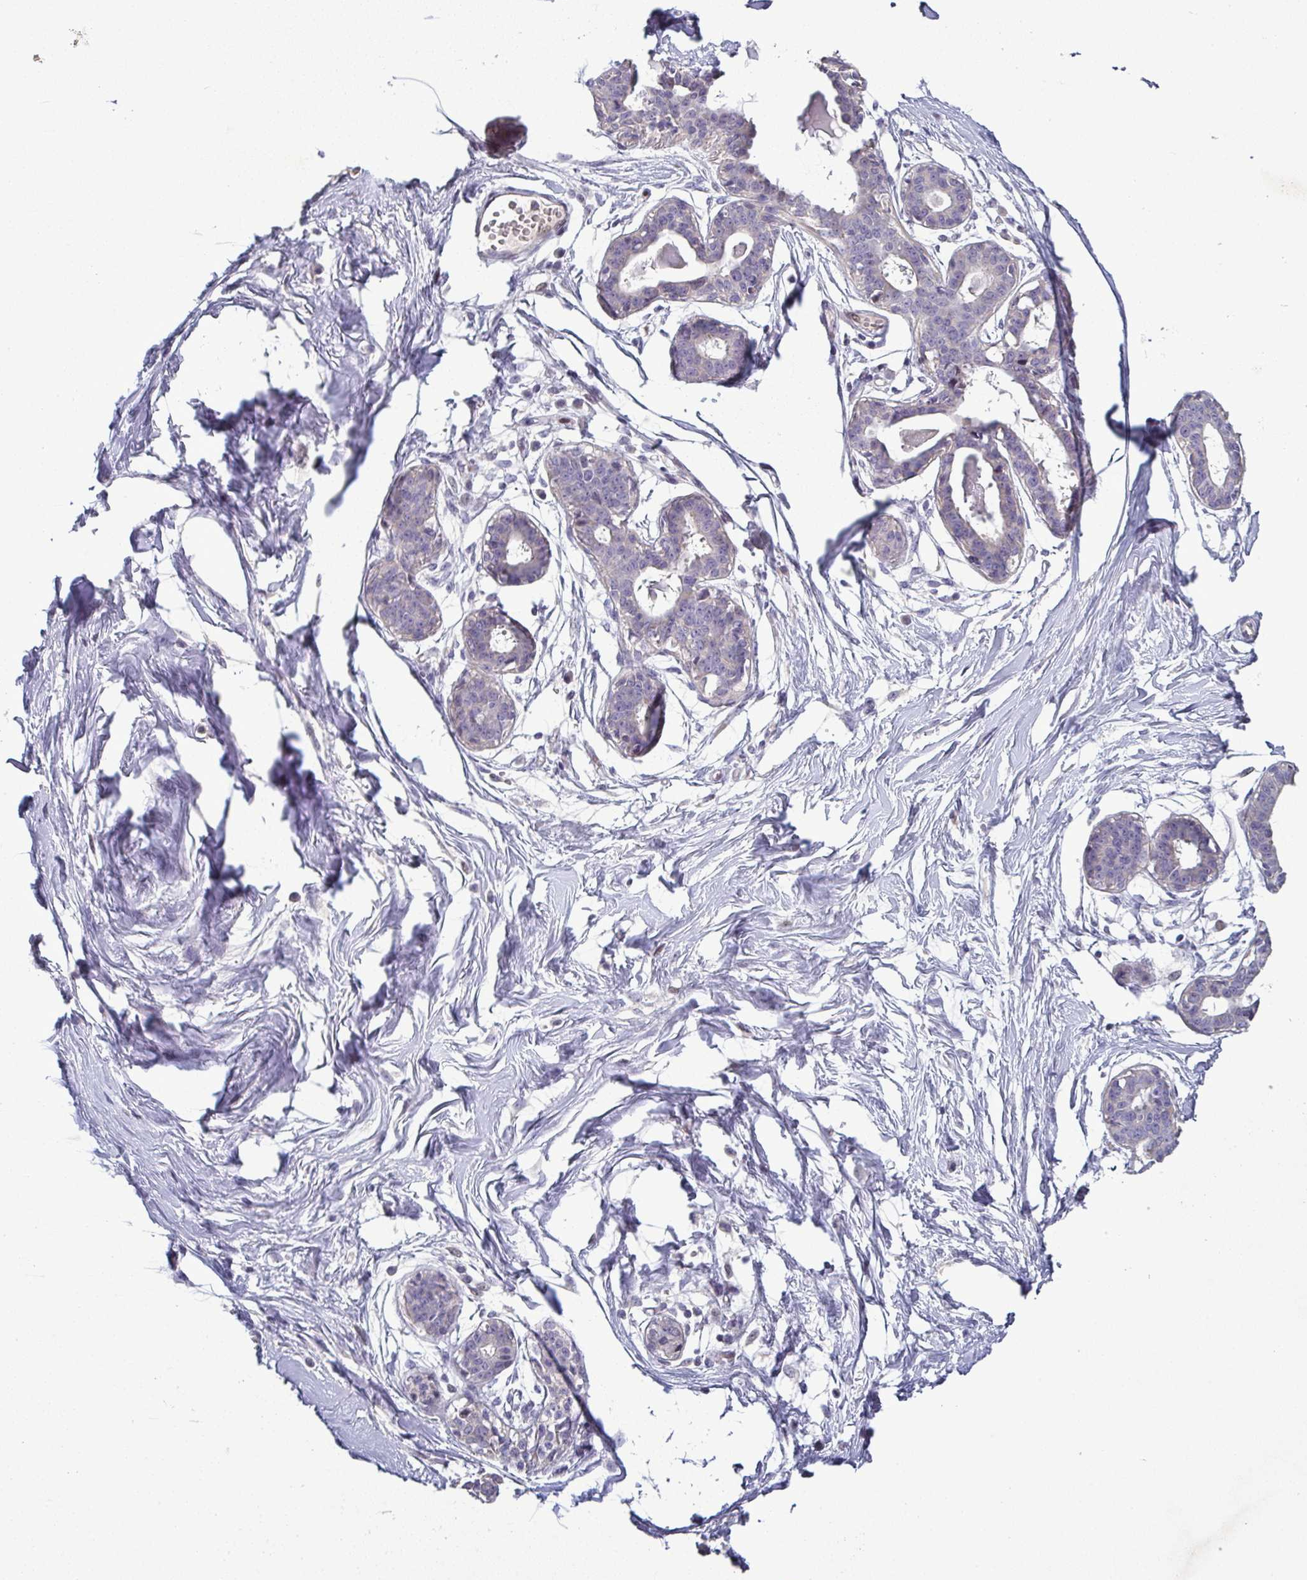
{"staining": {"intensity": "negative", "quantity": "none", "location": "none"}, "tissue": "breast", "cell_type": "Adipocytes", "image_type": "normal", "snomed": [{"axis": "morphology", "description": "Normal tissue, NOS"}, {"axis": "topography", "description": "Breast"}], "caption": "Human breast stained for a protein using immunohistochemistry exhibits no staining in adipocytes.", "gene": "ODF1", "patient": {"sex": "female", "age": 45}}